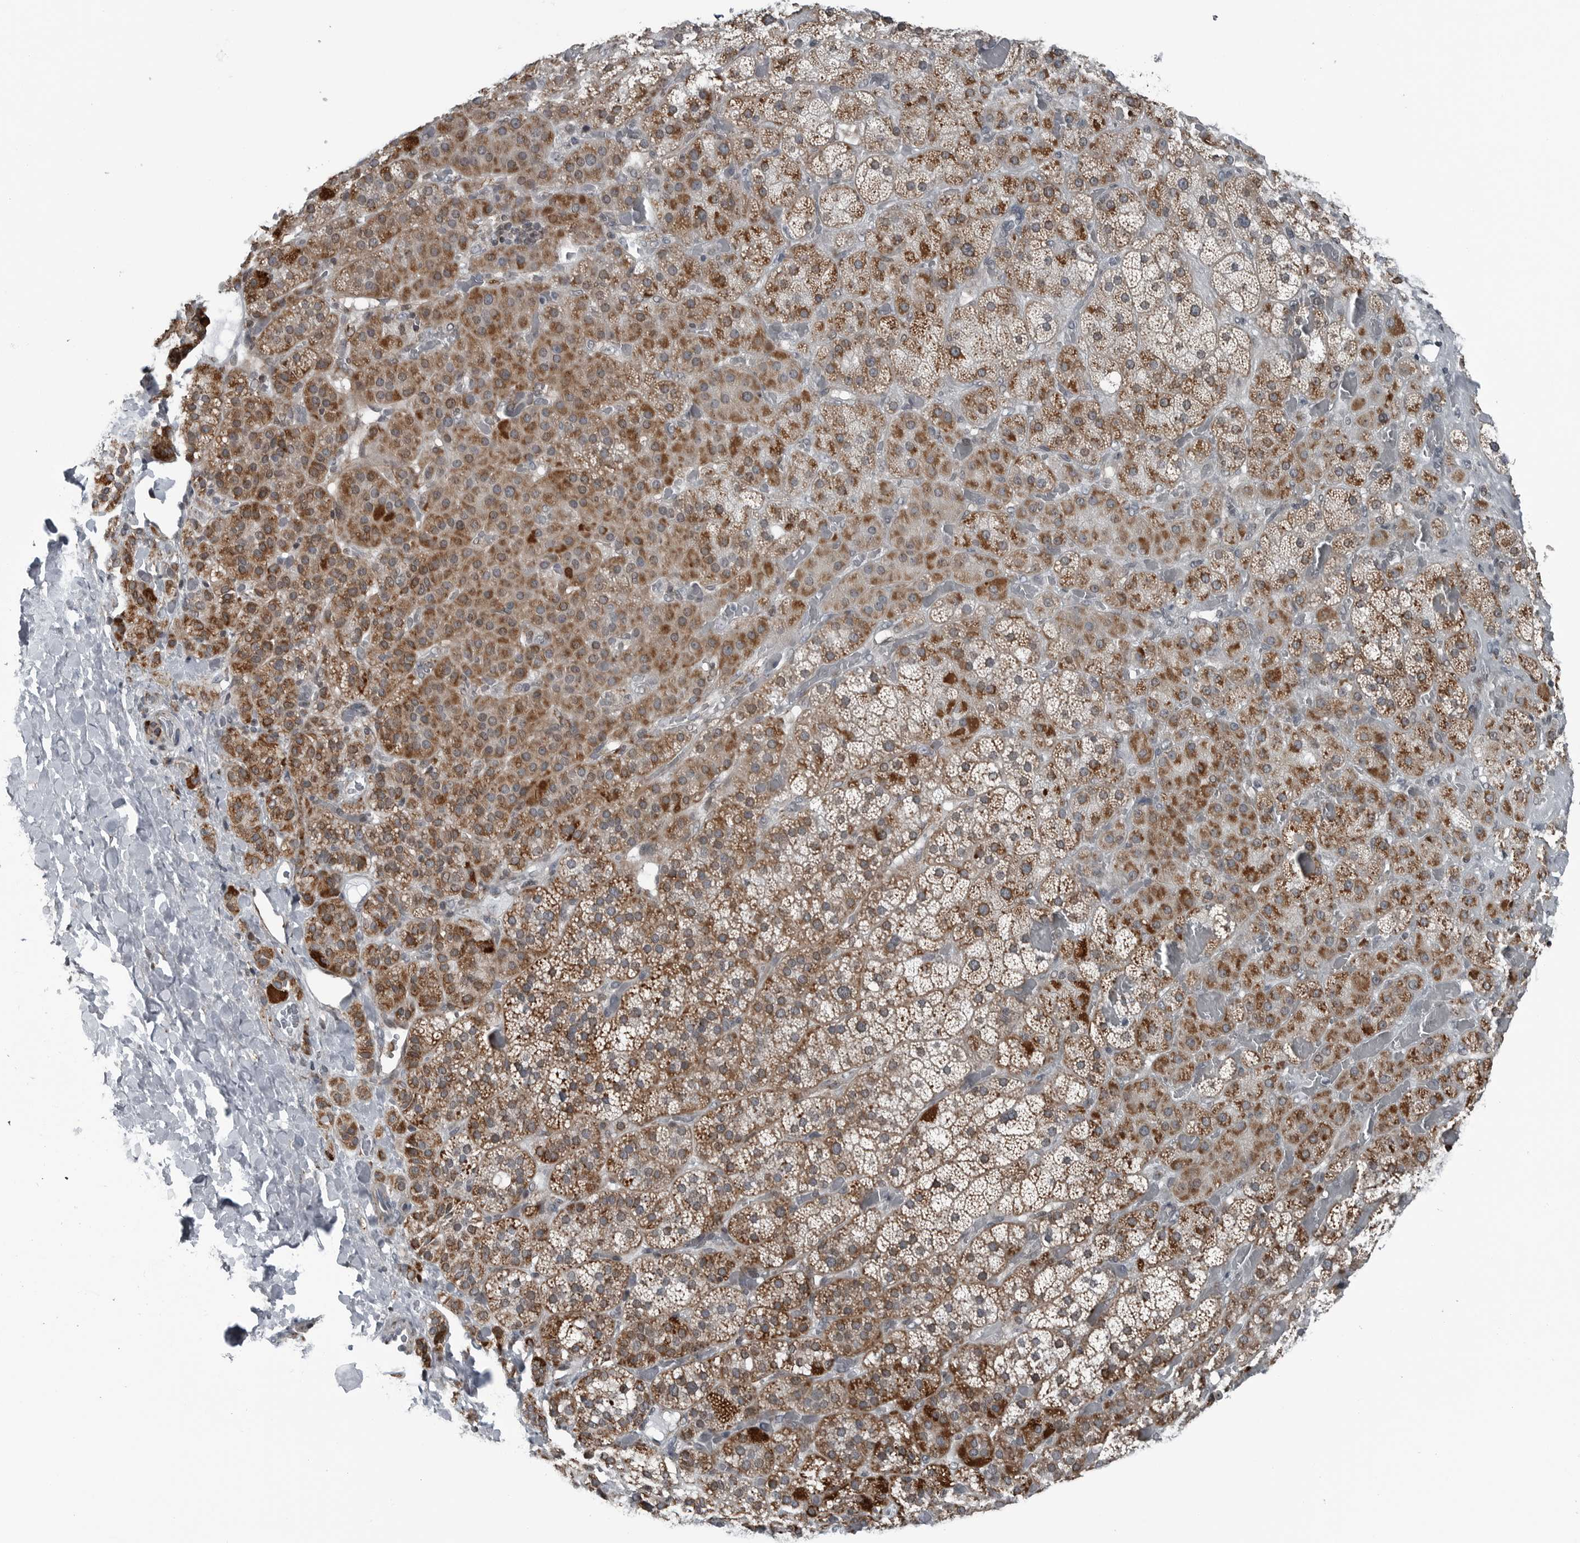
{"staining": {"intensity": "moderate", "quantity": ">75%", "location": "cytoplasmic/membranous"}, "tissue": "adrenal gland", "cell_type": "Glandular cells", "image_type": "normal", "snomed": [{"axis": "morphology", "description": "Normal tissue, NOS"}, {"axis": "topography", "description": "Adrenal gland"}], "caption": "A high-resolution micrograph shows immunohistochemistry (IHC) staining of normal adrenal gland, which exhibits moderate cytoplasmic/membranous positivity in approximately >75% of glandular cells. The staining was performed using DAB (3,3'-diaminobenzidine), with brown indicating positive protein expression. Nuclei are stained blue with hematoxylin.", "gene": "GAK", "patient": {"sex": "male", "age": 57}}